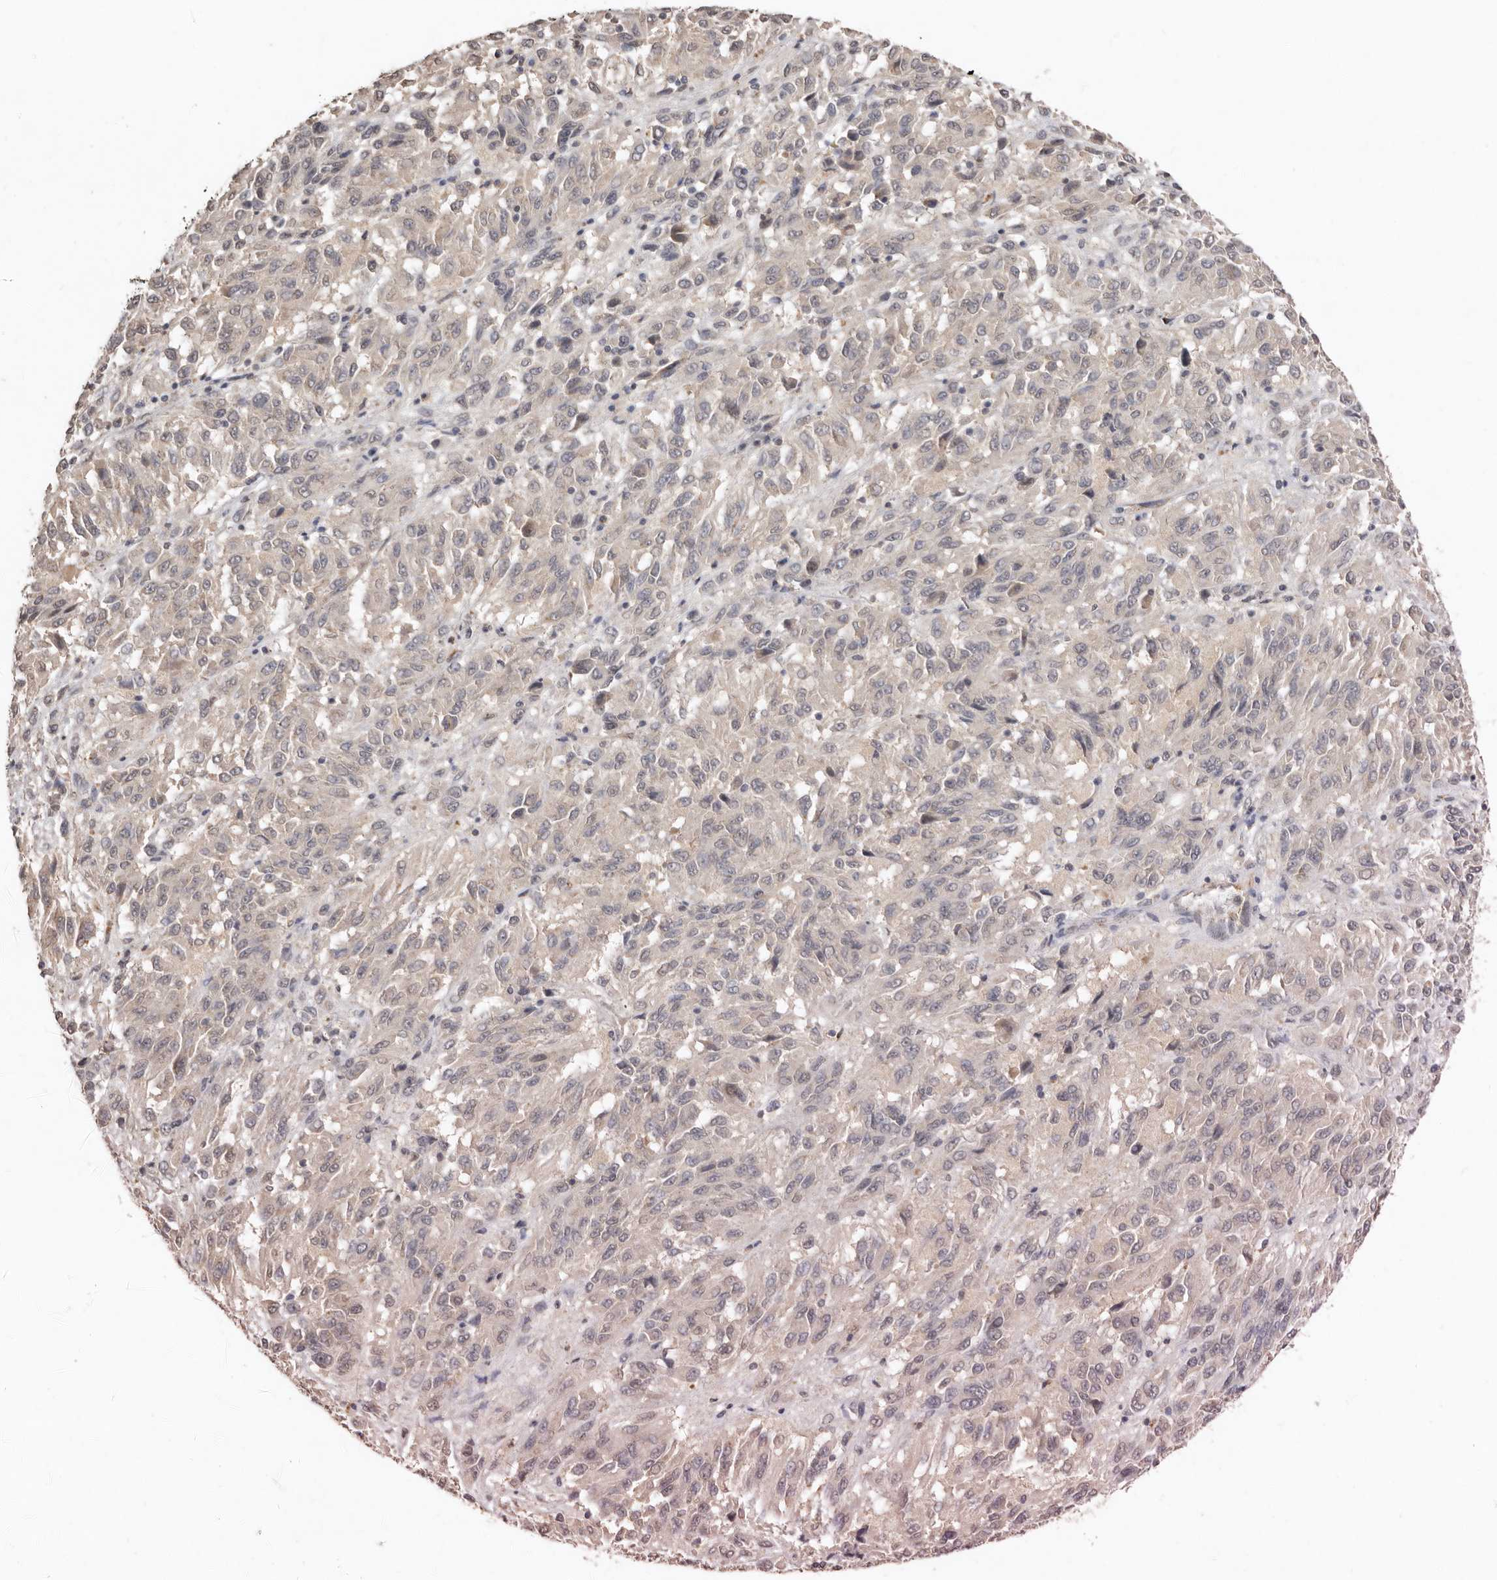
{"staining": {"intensity": "negative", "quantity": "none", "location": "none"}, "tissue": "melanoma", "cell_type": "Tumor cells", "image_type": "cancer", "snomed": [{"axis": "morphology", "description": "Malignant melanoma, Metastatic site"}, {"axis": "topography", "description": "Lung"}], "caption": "Malignant melanoma (metastatic site) stained for a protein using IHC exhibits no staining tumor cells.", "gene": "SULT1E1", "patient": {"sex": "male", "age": 64}}